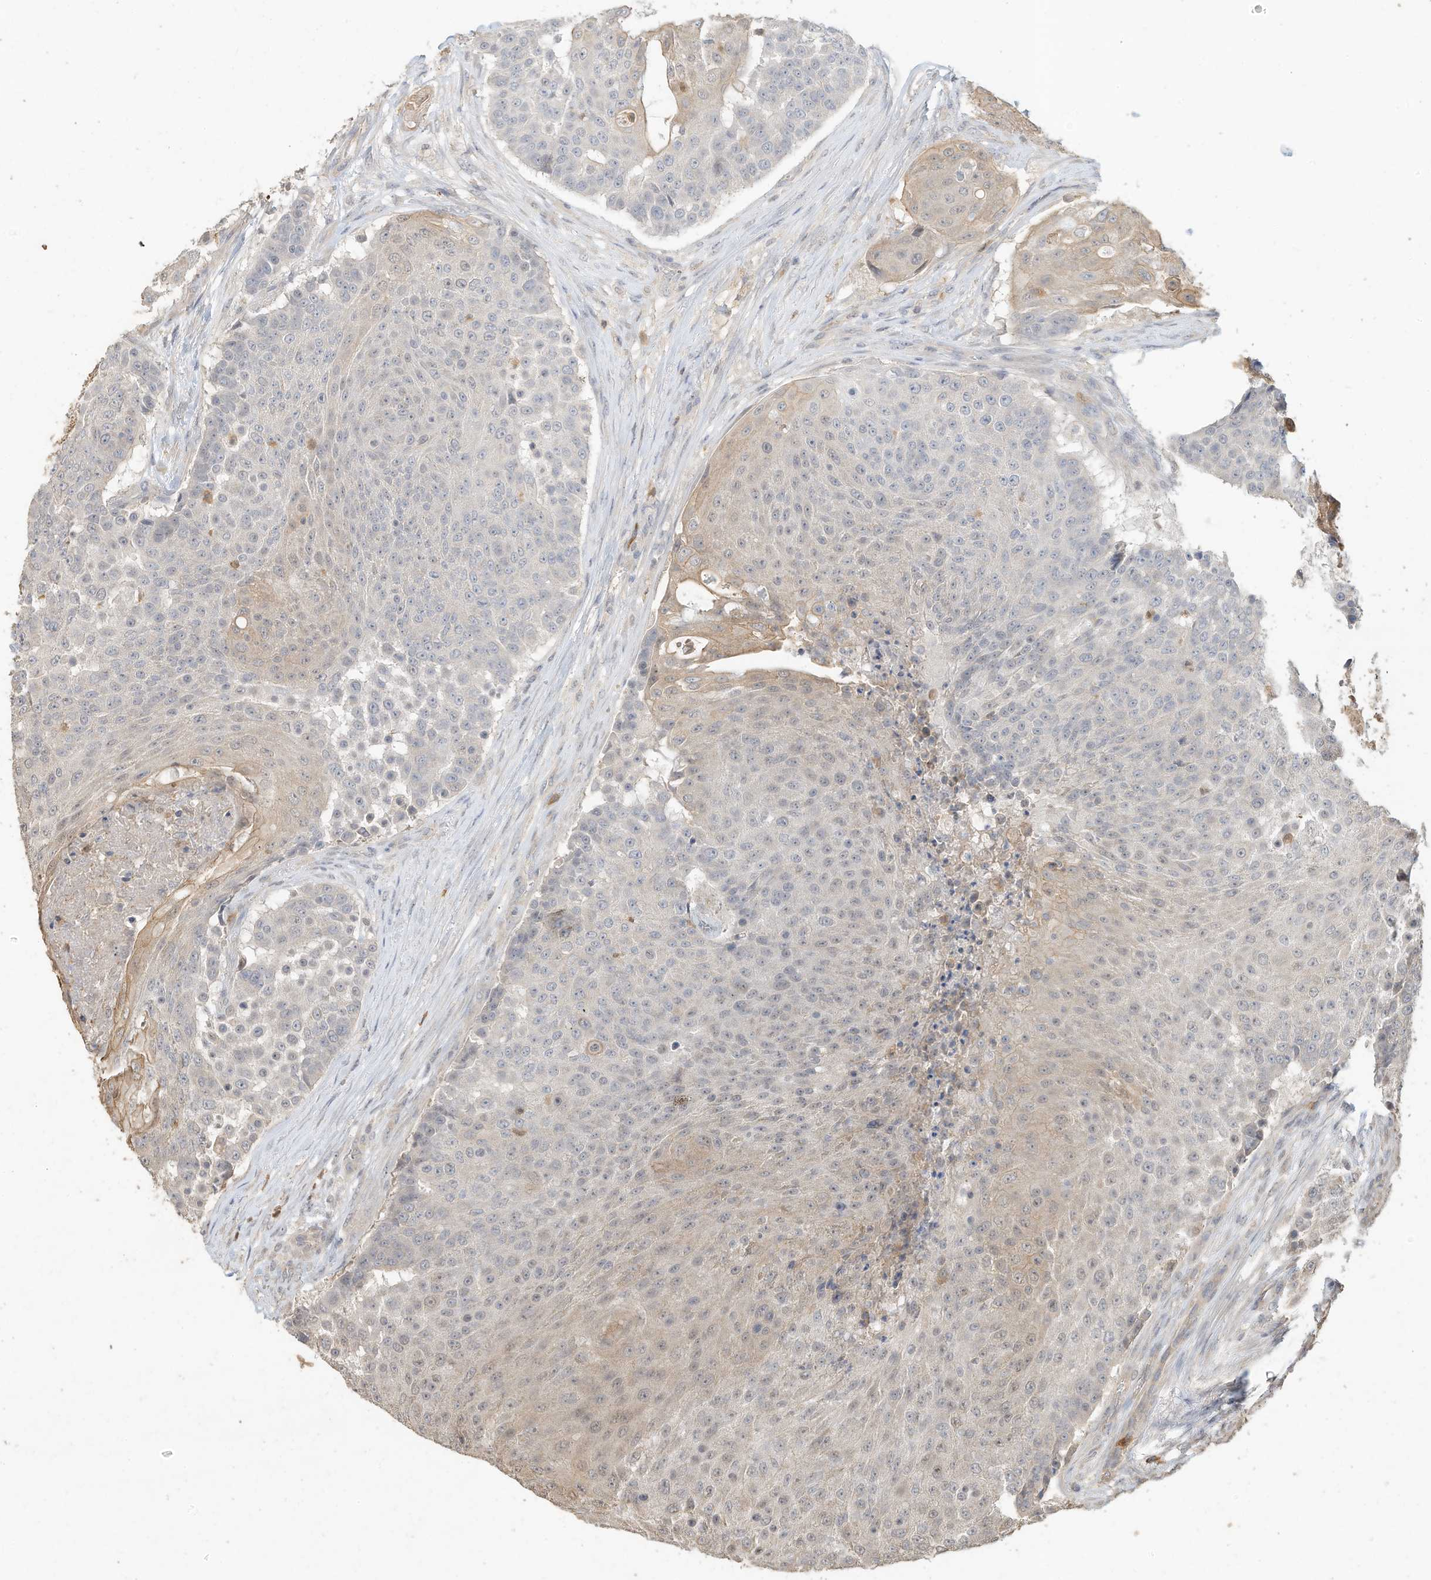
{"staining": {"intensity": "weak", "quantity": "<25%", "location": "cytoplasmic/membranous"}, "tissue": "urothelial cancer", "cell_type": "Tumor cells", "image_type": "cancer", "snomed": [{"axis": "morphology", "description": "Urothelial carcinoma, High grade"}, {"axis": "topography", "description": "Urinary bladder"}], "caption": "DAB (3,3'-diaminobenzidine) immunohistochemical staining of human urothelial cancer demonstrates no significant positivity in tumor cells.", "gene": "OFD1", "patient": {"sex": "female", "age": 63}}